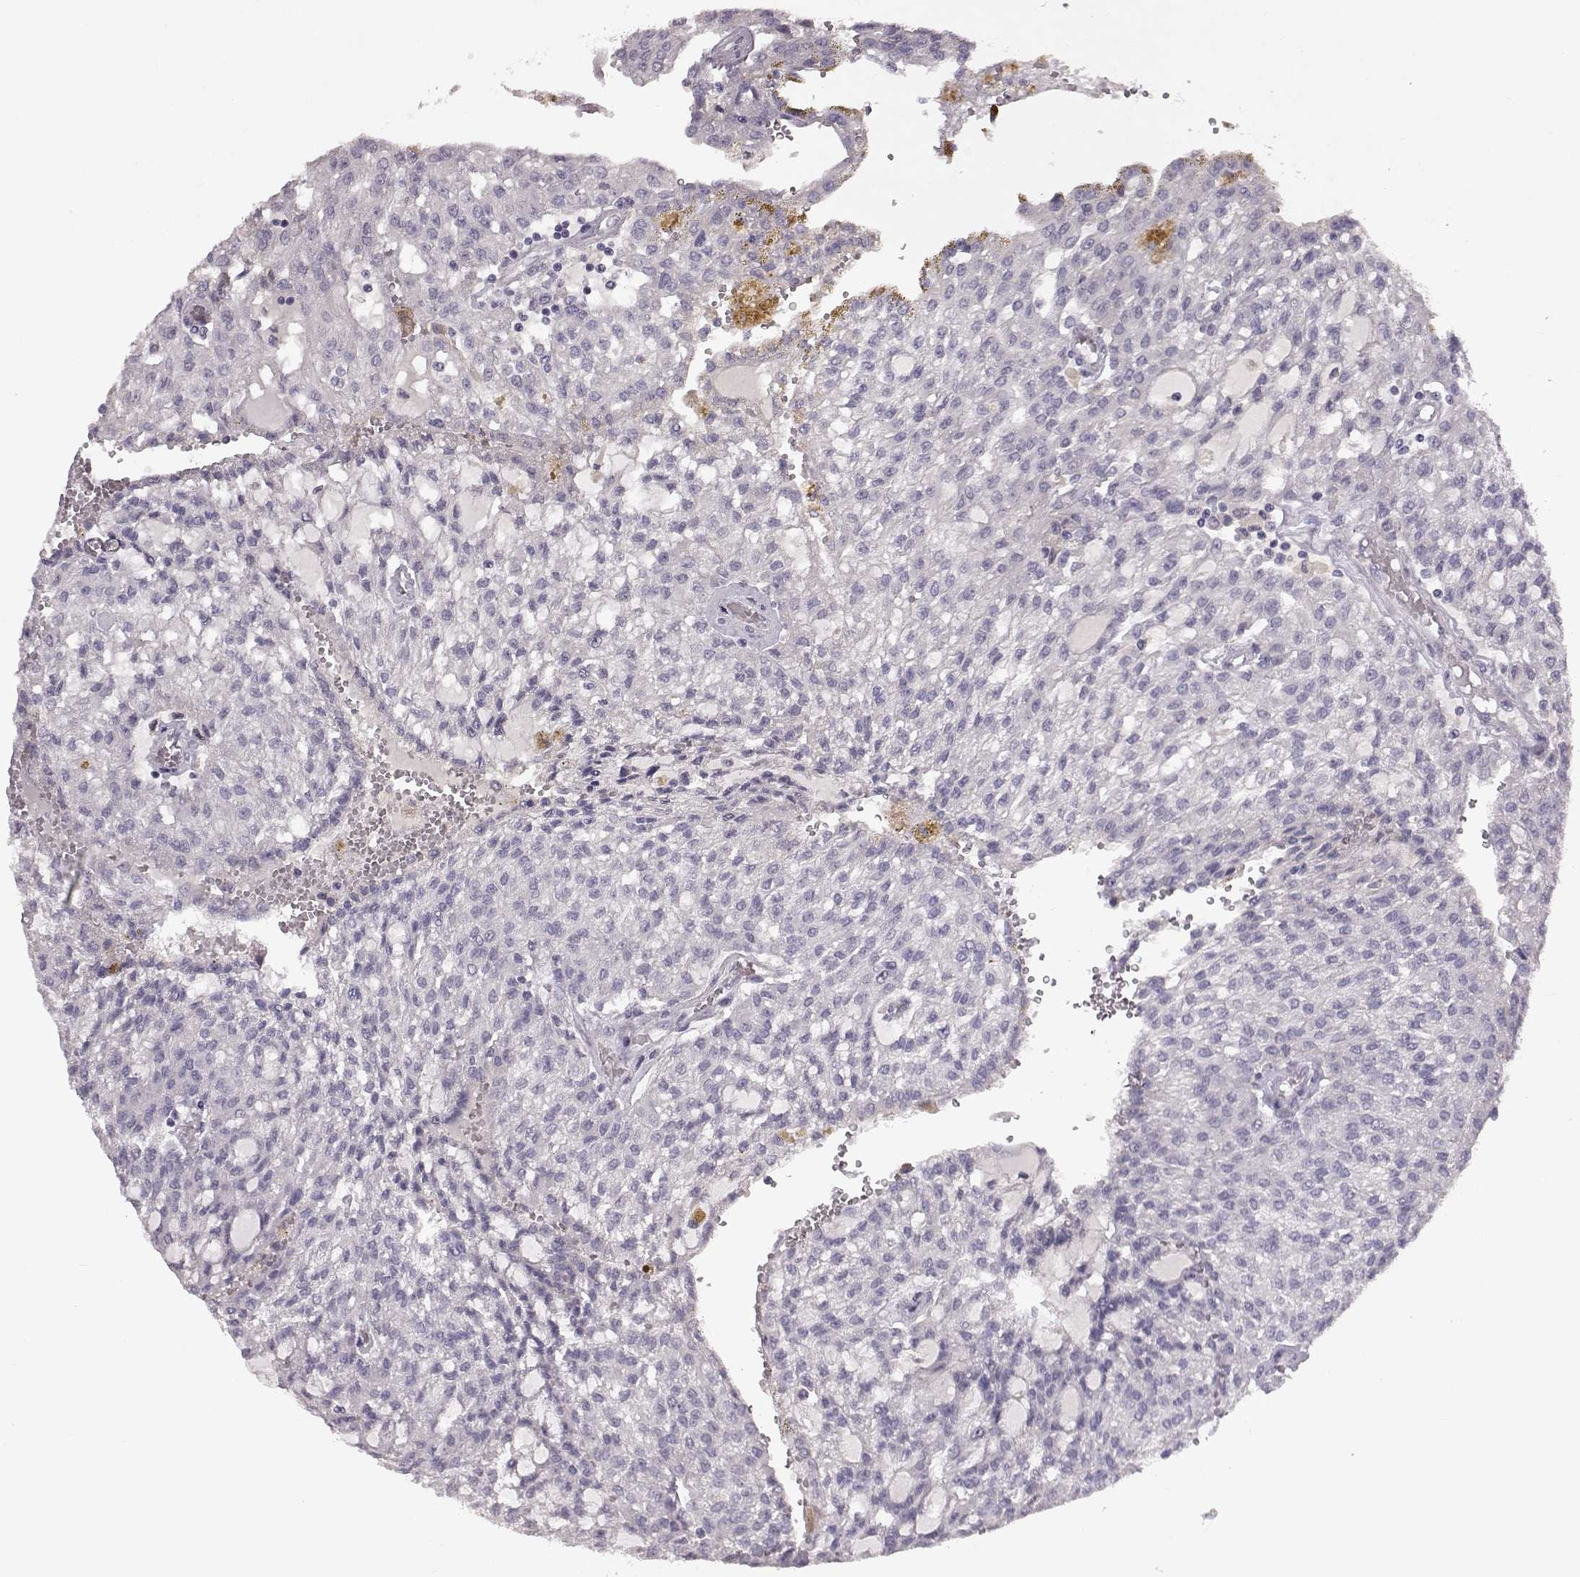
{"staining": {"intensity": "negative", "quantity": "none", "location": "none"}, "tissue": "renal cancer", "cell_type": "Tumor cells", "image_type": "cancer", "snomed": [{"axis": "morphology", "description": "Adenocarcinoma, NOS"}, {"axis": "topography", "description": "Kidney"}], "caption": "The micrograph shows no staining of tumor cells in renal cancer (adenocarcinoma).", "gene": "SPAG17", "patient": {"sex": "male", "age": 63}}